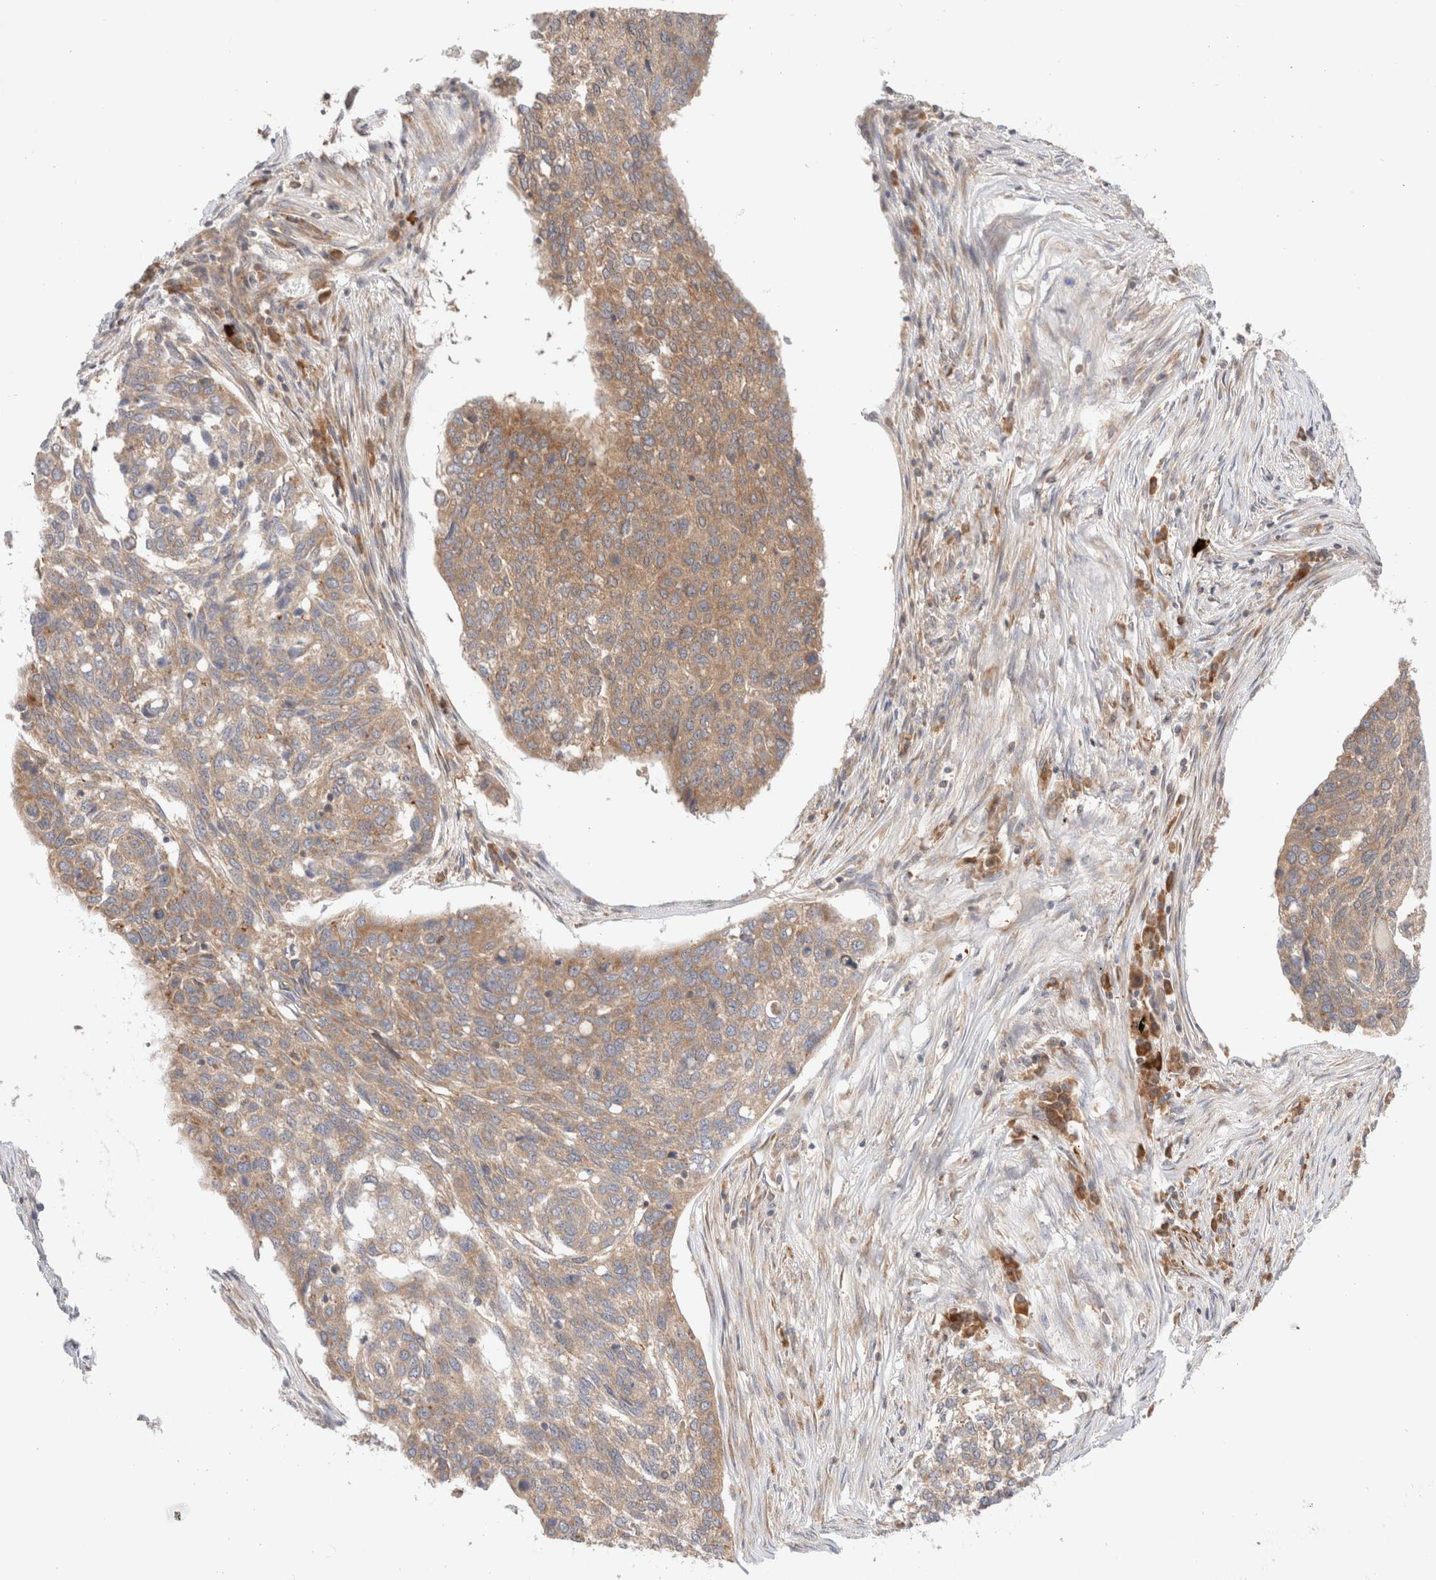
{"staining": {"intensity": "weak", "quantity": ">75%", "location": "cytoplasmic/membranous"}, "tissue": "lung cancer", "cell_type": "Tumor cells", "image_type": "cancer", "snomed": [{"axis": "morphology", "description": "Squamous cell carcinoma, NOS"}, {"axis": "topography", "description": "Lung"}], "caption": "Approximately >75% of tumor cells in human lung cancer (squamous cell carcinoma) display weak cytoplasmic/membranous protein expression as visualized by brown immunohistochemical staining.", "gene": "XKR4", "patient": {"sex": "female", "age": 63}}